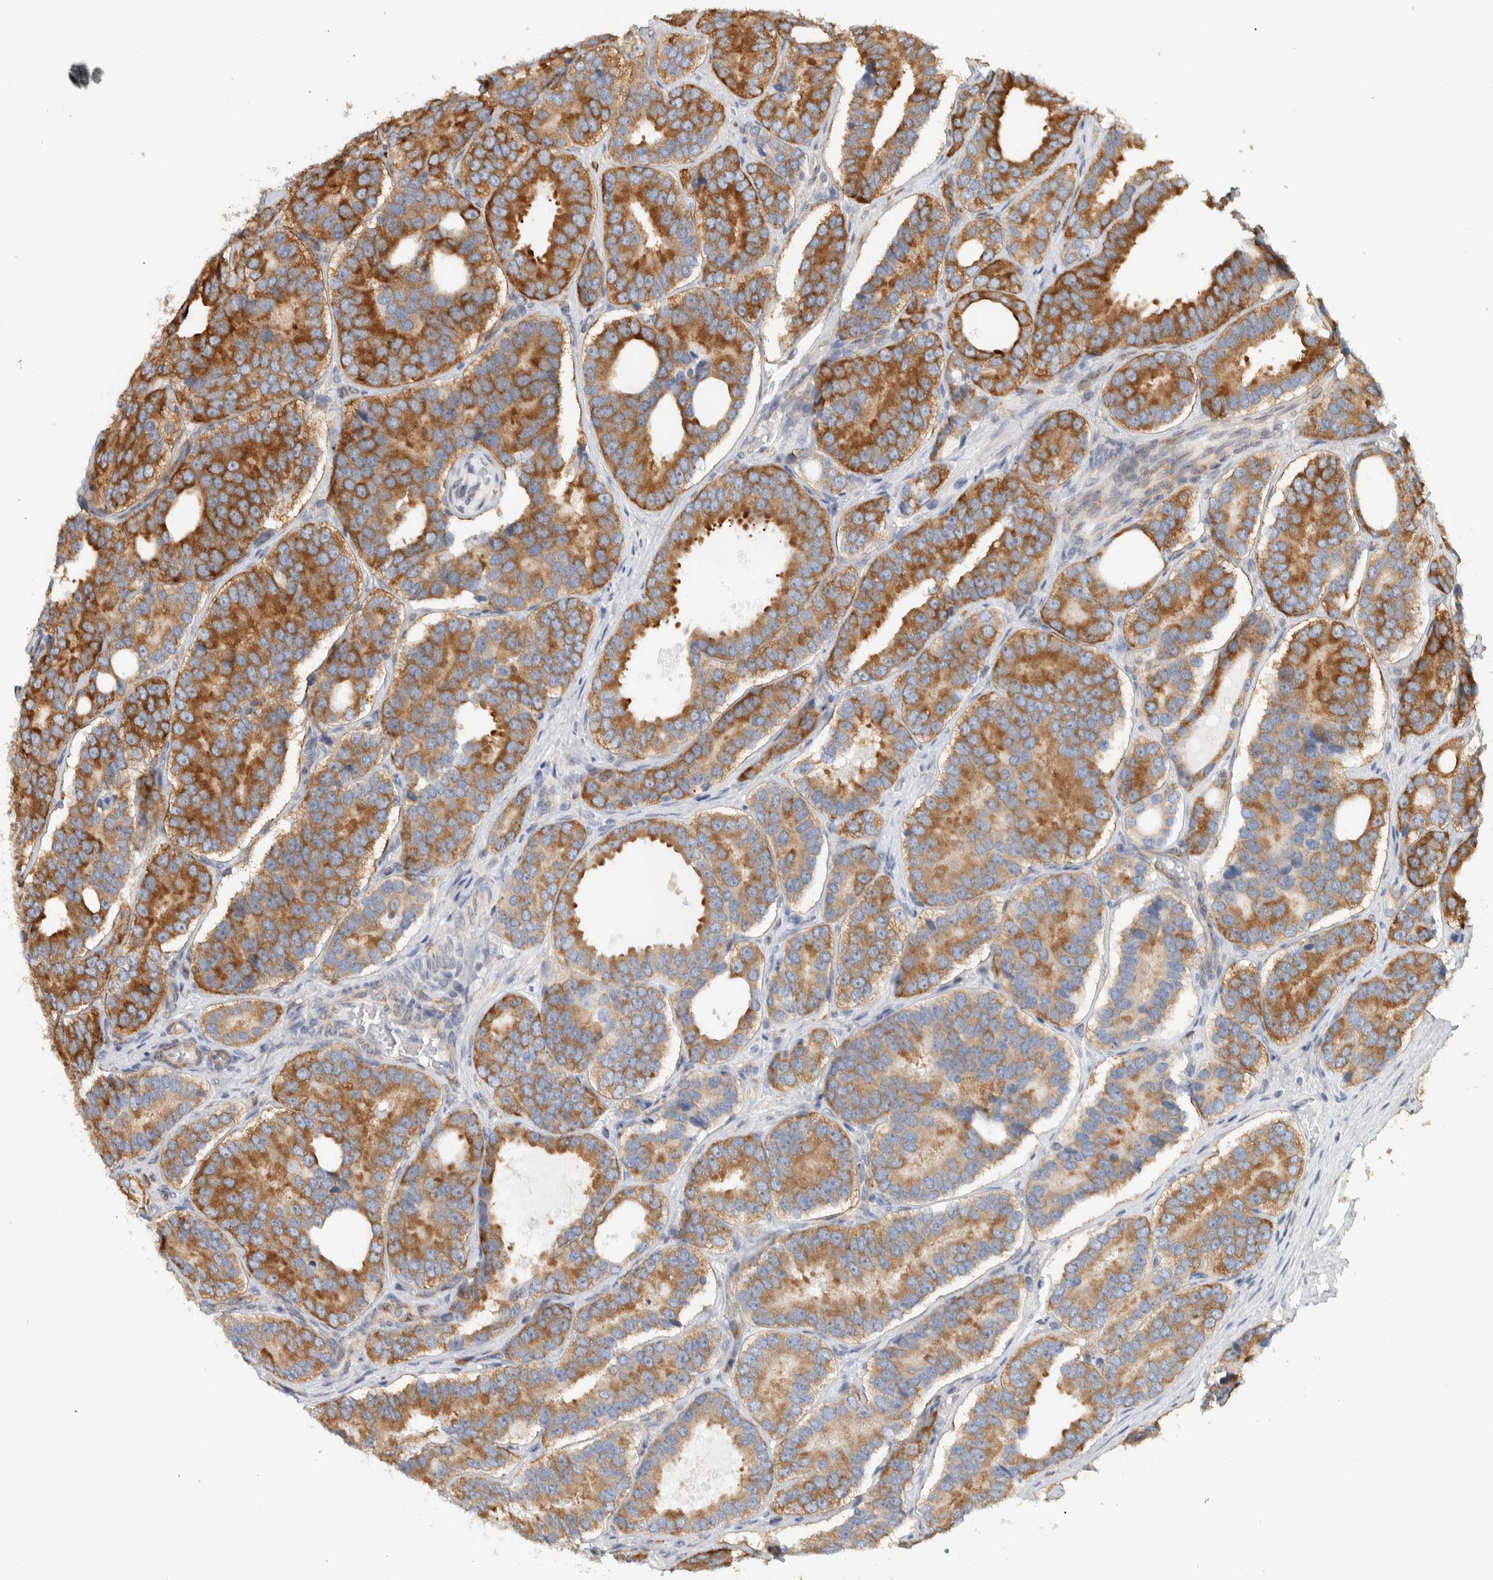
{"staining": {"intensity": "strong", "quantity": ">75%", "location": "cytoplasmic/membranous"}, "tissue": "prostate cancer", "cell_type": "Tumor cells", "image_type": "cancer", "snomed": [{"axis": "morphology", "description": "Adenocarcinoma, High grade"}, {"axis": "topography", "description": "Prostate"}], "caption": "Protein expression analysis of prostate cancer reveals strong cytoplasmic/membranous staining in about >75% of tumor cells. Ihc stains the protein in brown and the nuclei are stained blue.", "gene": "LLGL2", "patient": {"sex": "male", "age": 56}}